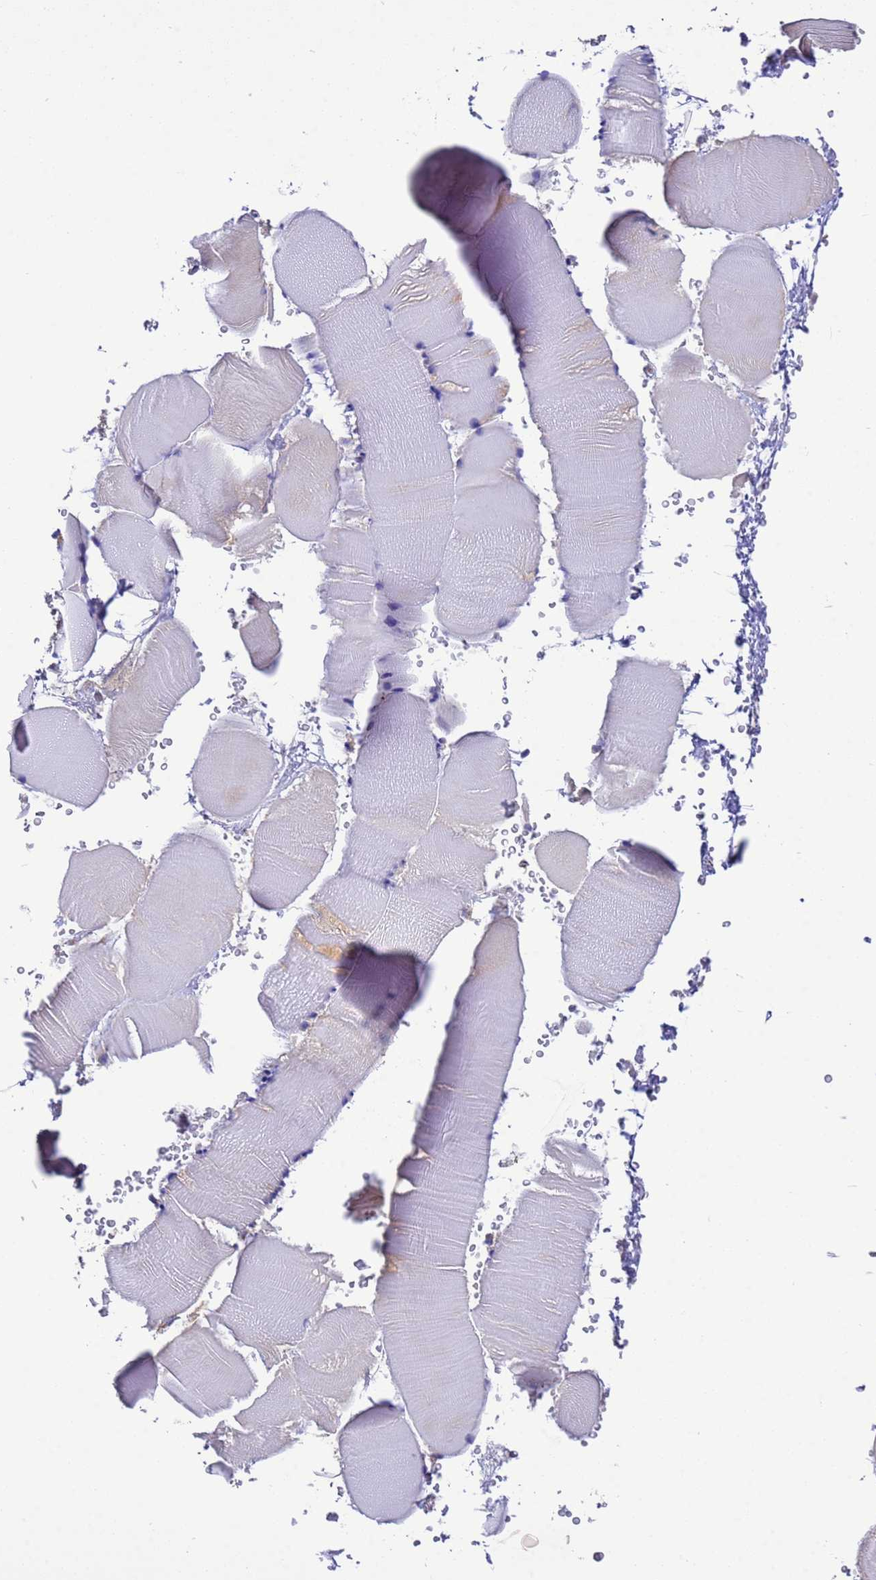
{"staining": {"intensity": "weak", "quantity": "25%-75%", "location": "cytoplasmic/membranous,nuclear"}, "tissue": "skeletal muscle", "cell_type": "Myocytes", "image_type": "normal", "snomed": [{"axis": "morphology", "description": "Normal tissue, NOS"}, {"axis": "topography", "description": "Skeletal muscle"}], "caption": "A micrograph of human skeletal muscle stained for a protein reveals weak cytoplasmic/membranous,nuclear brown staining in myocytes.", "gene": "ZFP69B", "patient": {"sex": "male", "age": 62}}